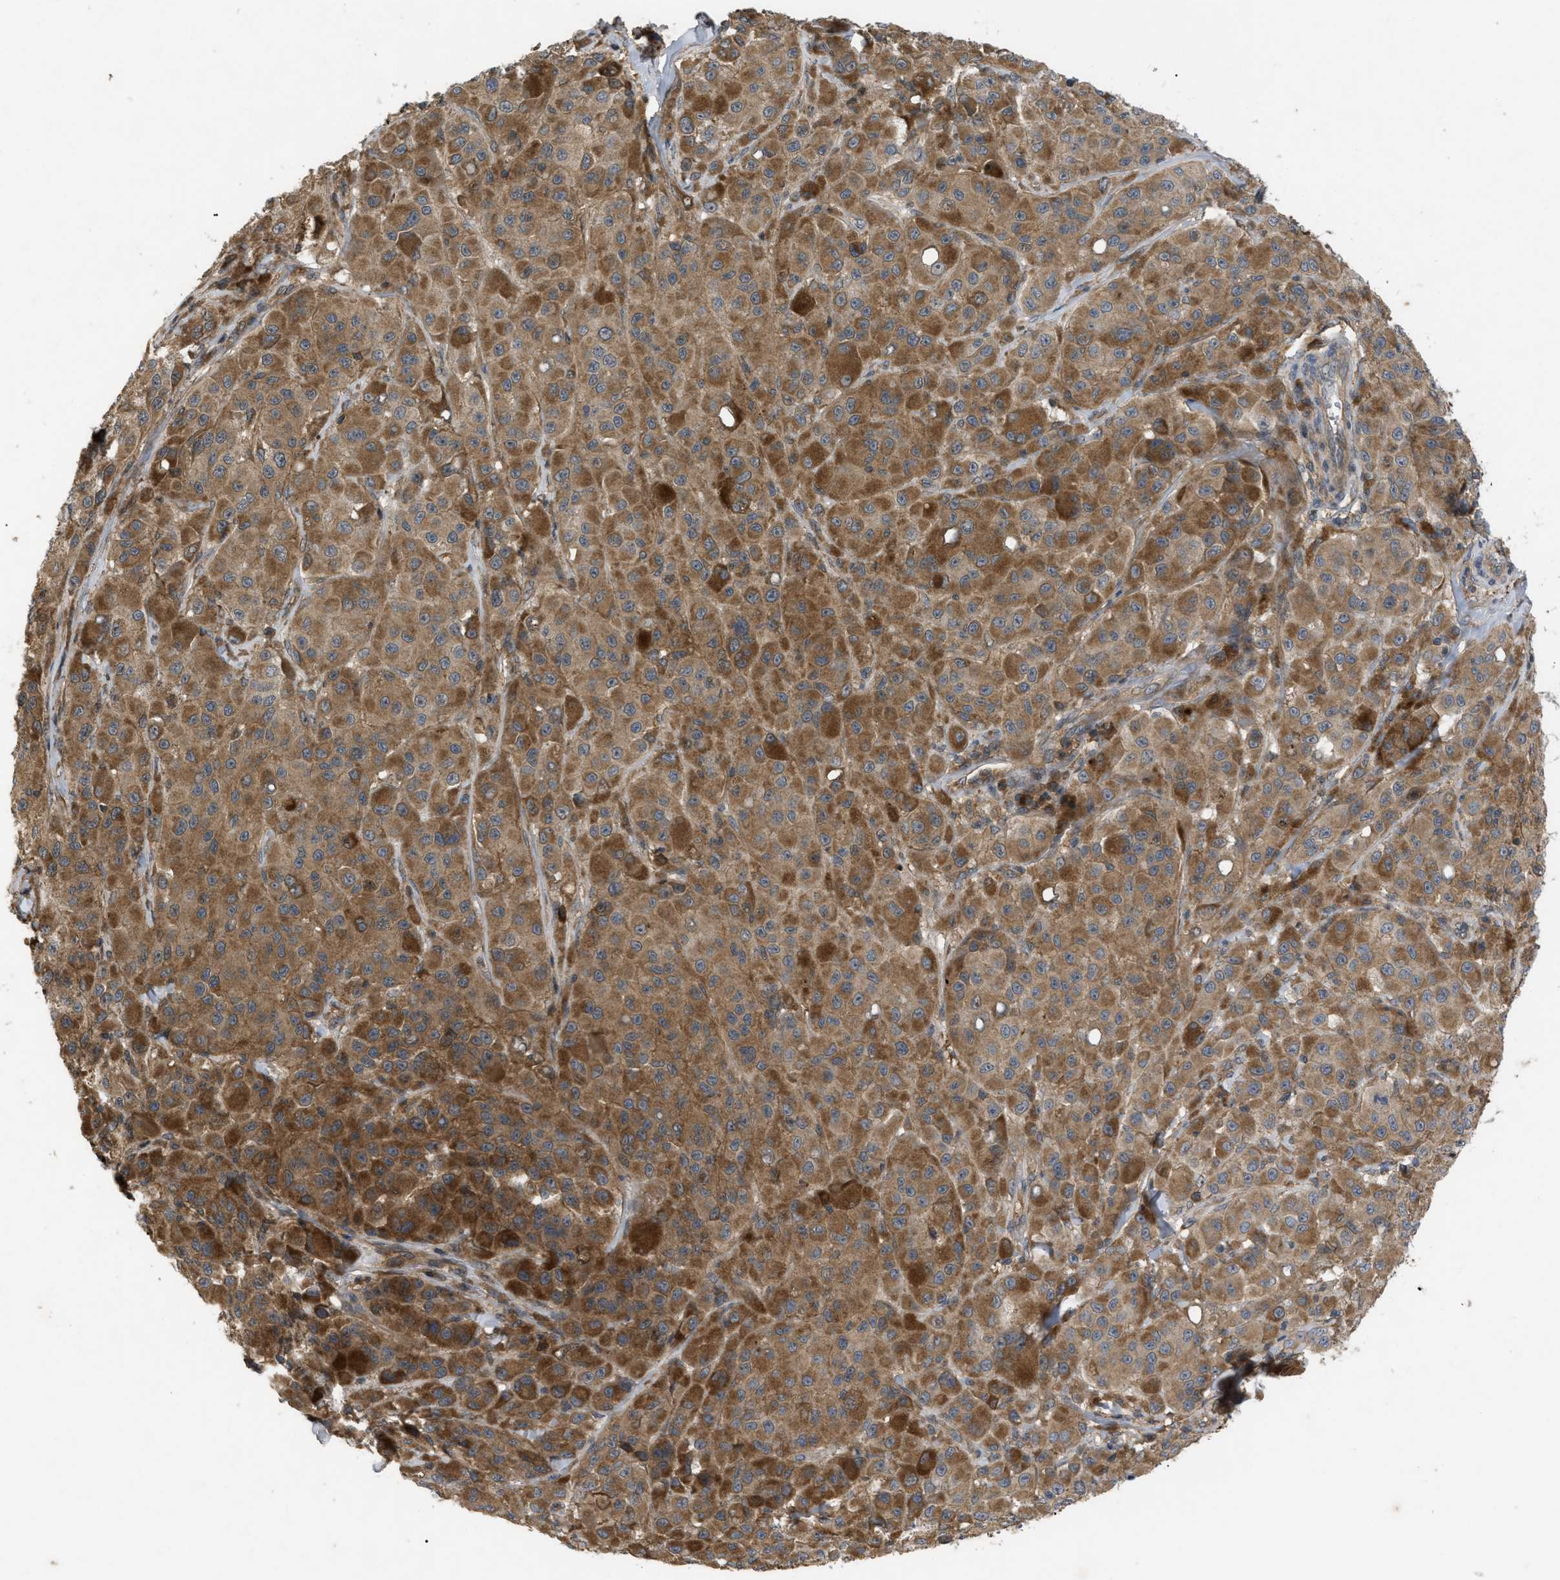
{"staining": {"intensity": "moderate", "quantity": ">75%", "location": "cytoplasmic/membranous"}, "tissue": "melanoma", "cell_type": "Tumor cells", "image_type": "cancer", "snomed": [{"axis": "morphology", "description": "Malignant melanoma, NOS"}, {"axis": "topography", "description": "Skin"}], "caption": "Moderate cytoplasmic/membranous expression is present in approximately >75% of tumor cells in melanoma.", "gene": "RAB2A", "patient": {"sex": "male", "age": 84}}